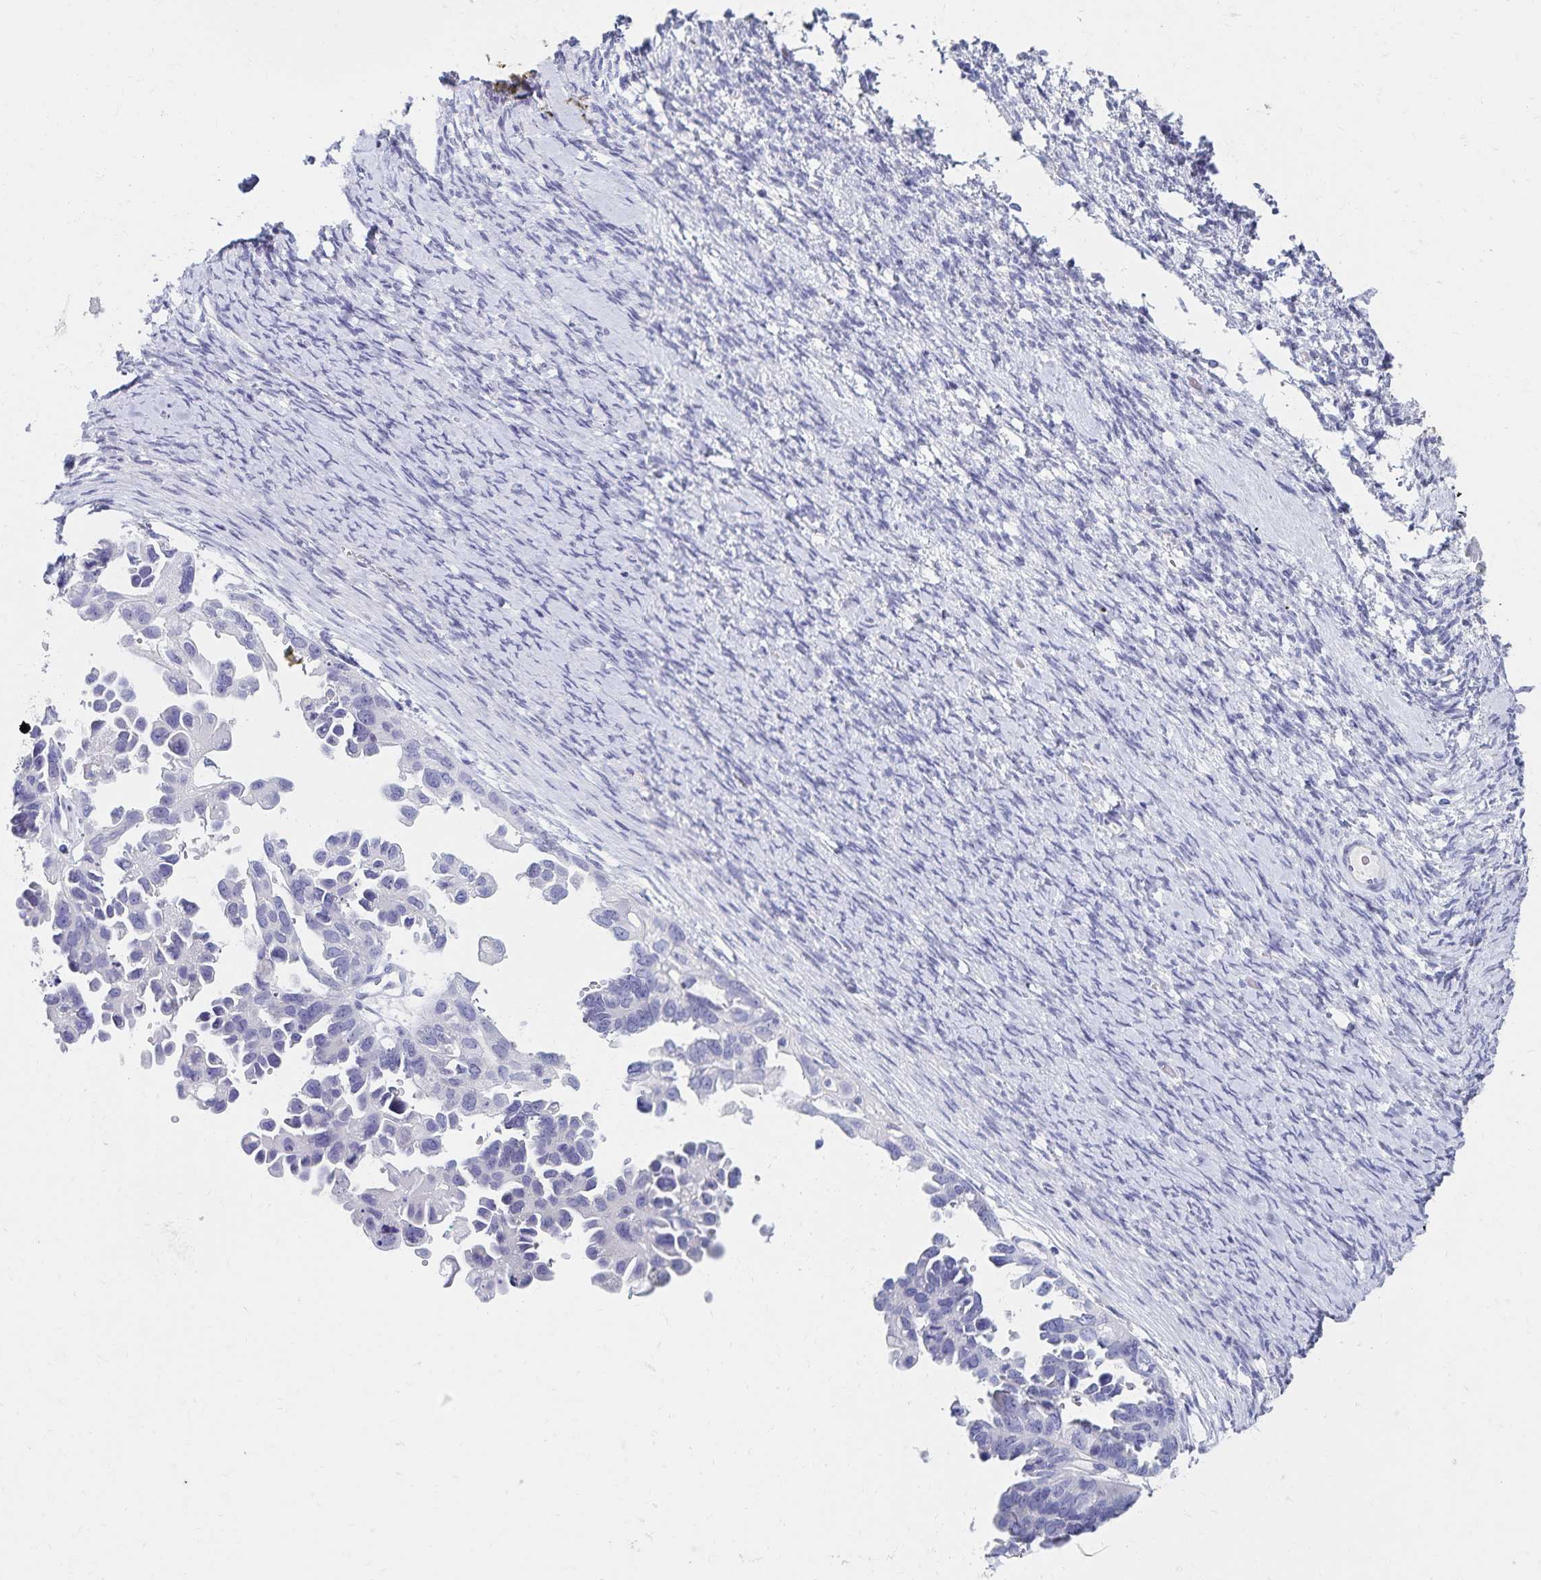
{"staining": {"intensity": "negative", "quantity": "none", "location": "none"}, "tissue": "ovarian cancer", "cell_type": "Tumor cells", "image_type": "cancer", "snomed": [{"axis": "morphology", "description": "Cystadenocarcinoma, serous, NOS"}, {"axis": "topography", "description": "Ovary"}], "caption": "Serous cystadenocarcinoma (ovarian) stained for a protein using IHC displays no staining tumor cells.", "gene": "C2orf50", "patient": {"sex": "female", "age": 53}}